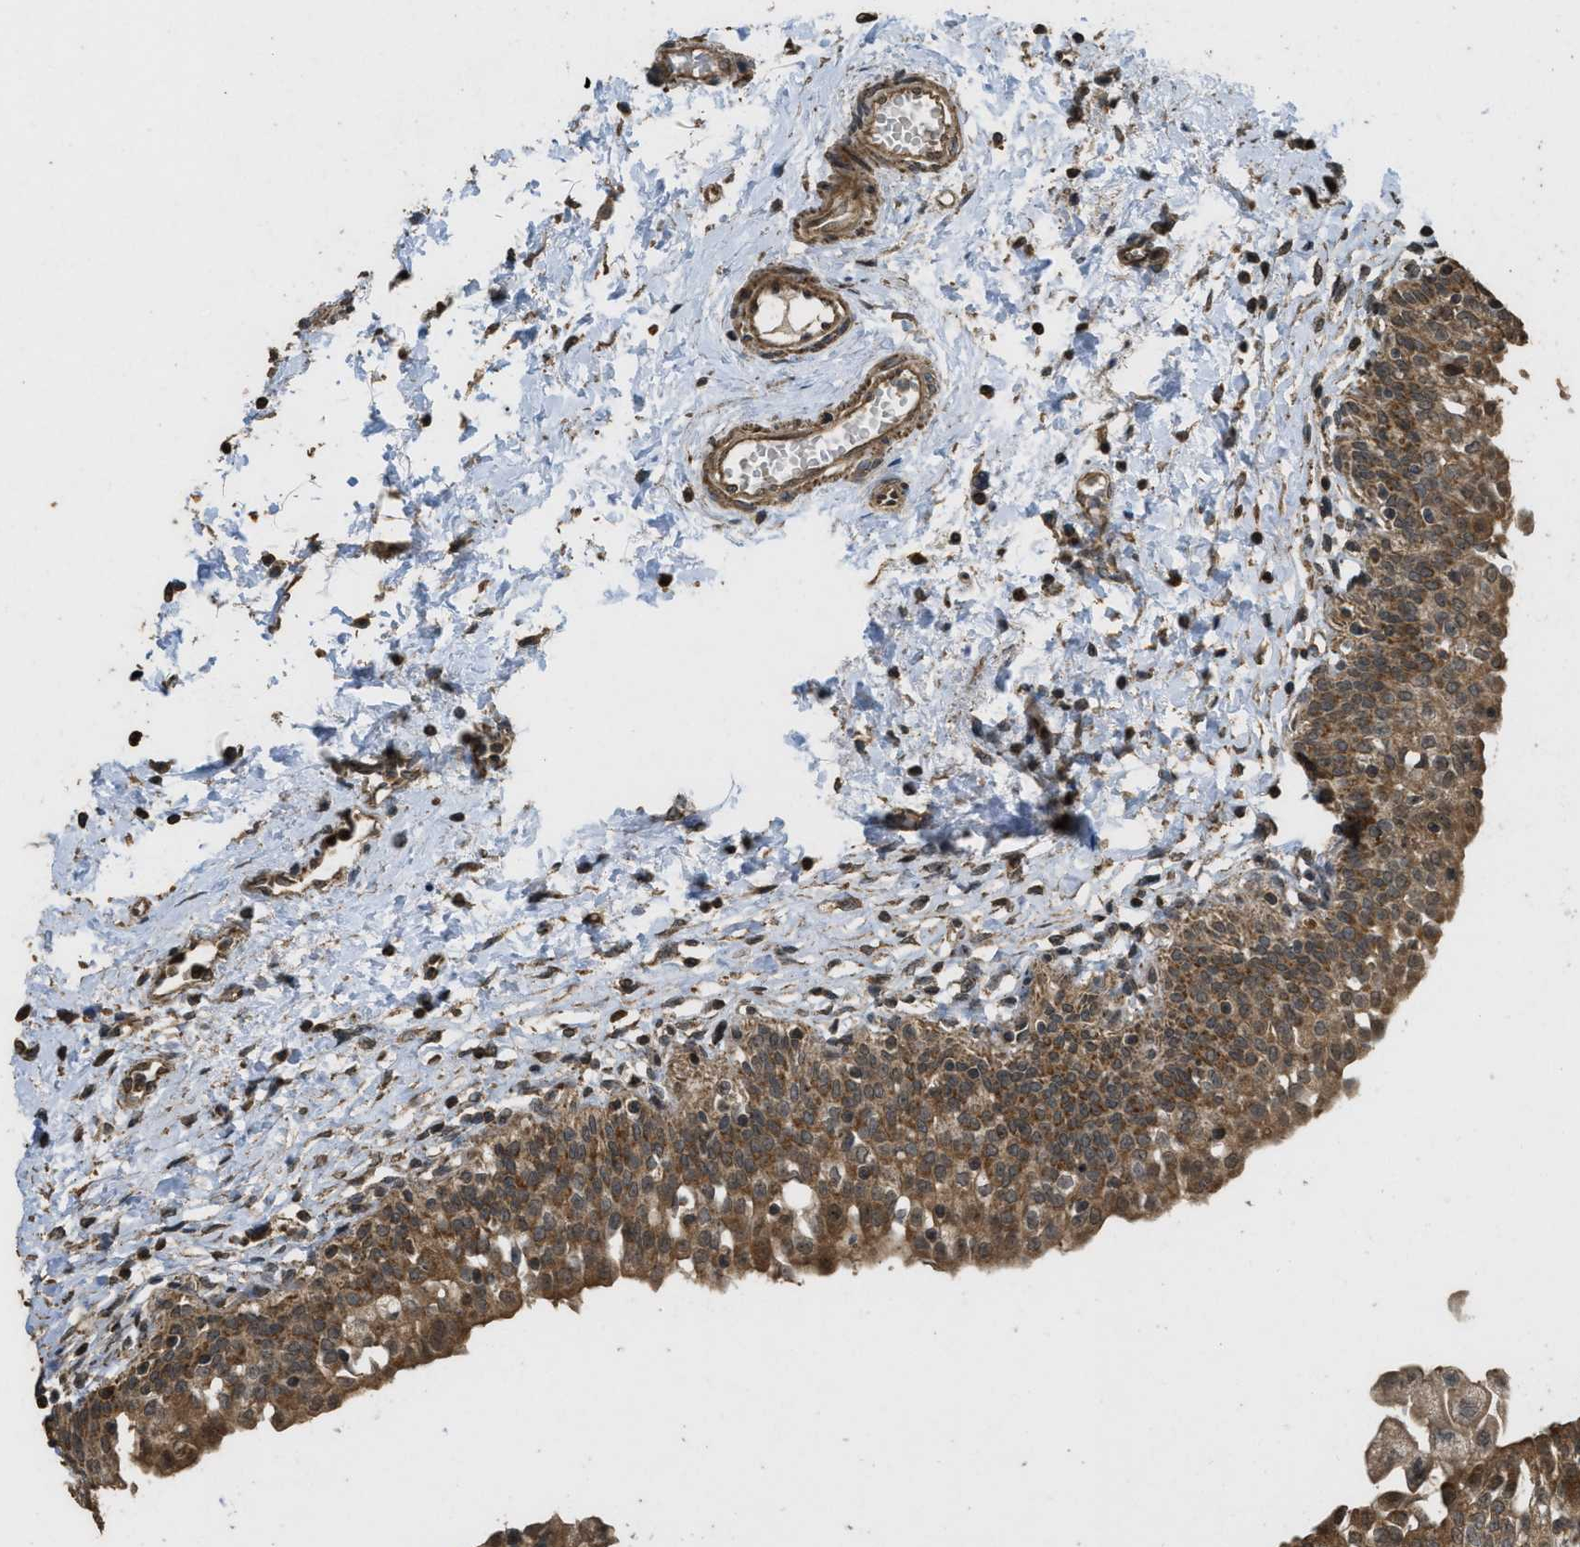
{"staining": {"intensity": "moderate", "quantity": ">75%", "location": "cytoplasmic/membranous"}, "tissue": "urinary bladder", "cell_type": "Urothelial cells", "image_type": "normal", "snomed": [{"axis": "morphology", "description": "Normal tissue, NOS"}, {"axis": "topography", "description": "Urinary bladder"}], "caption": "Urothelial cells show moderate cytoplasmic/membranous staining in approximately >75% of cells in unremarkable urinary bladder. (Stains: DAB (3,3'-diaminobenzidine) in brown, nuclei in blue, Microscopy: brightfield microscopy at high magnification).", "gene": "CTPS1", "patient": {"sex": "male", "age": 55}}